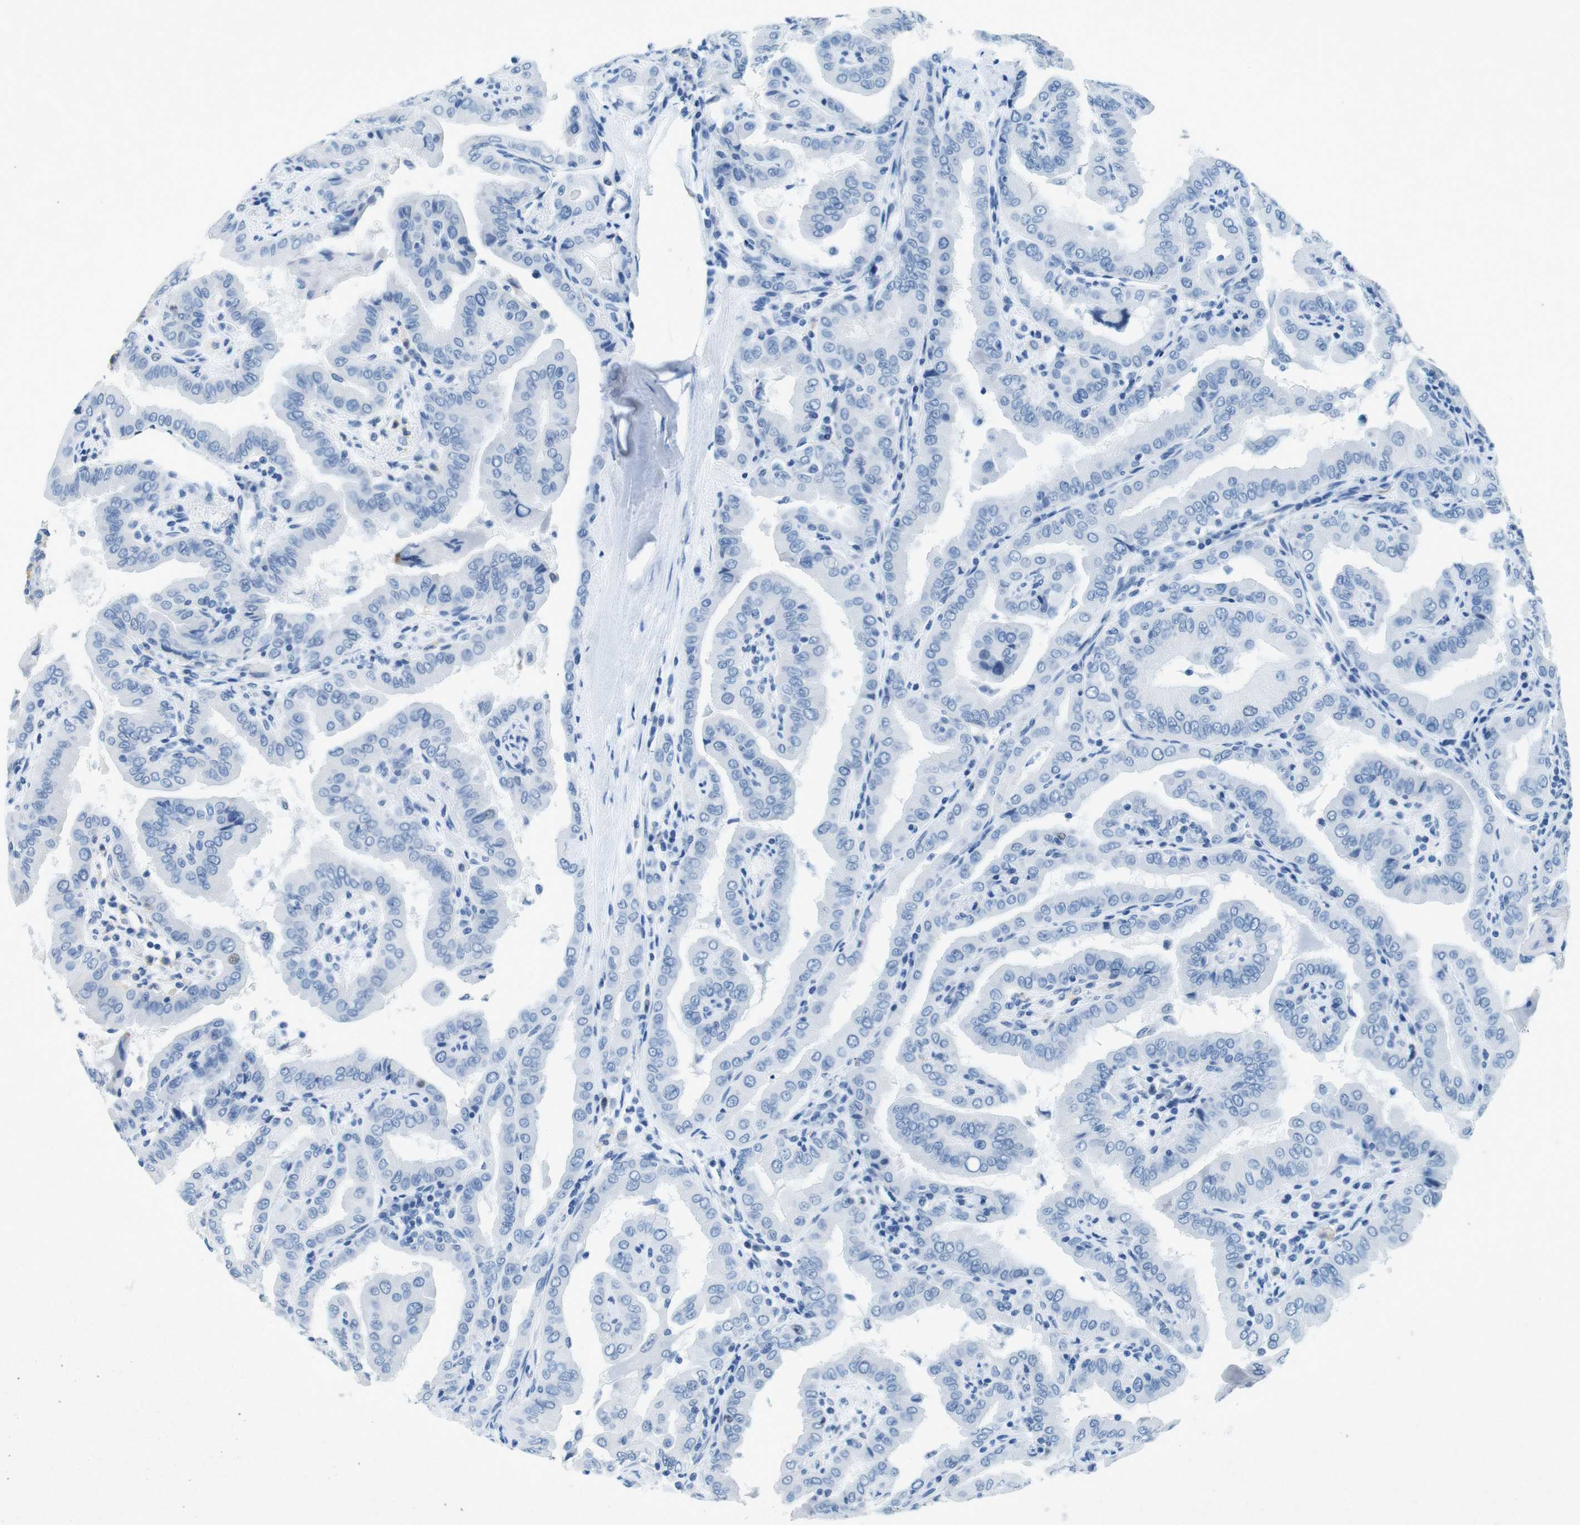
{"staining": {"intensity": "negative", "quantity": "none", "location": "none"}, "tissue": "thyroid cancer", "cell_type": "Tumor cells", "image_type": "cancer", "snomed": [{"axis": "morphology", "description": "Papillary adenocarcinoma, NOS"}, {"axis": "topography", "description": "Thyroid gland"}], "caption": "Photomicrograph shows no significant protein staining in tumor cells of thyroid cancer.", "gene": "CTAG1B", "patient": {"sex": "male", "age": 33}}